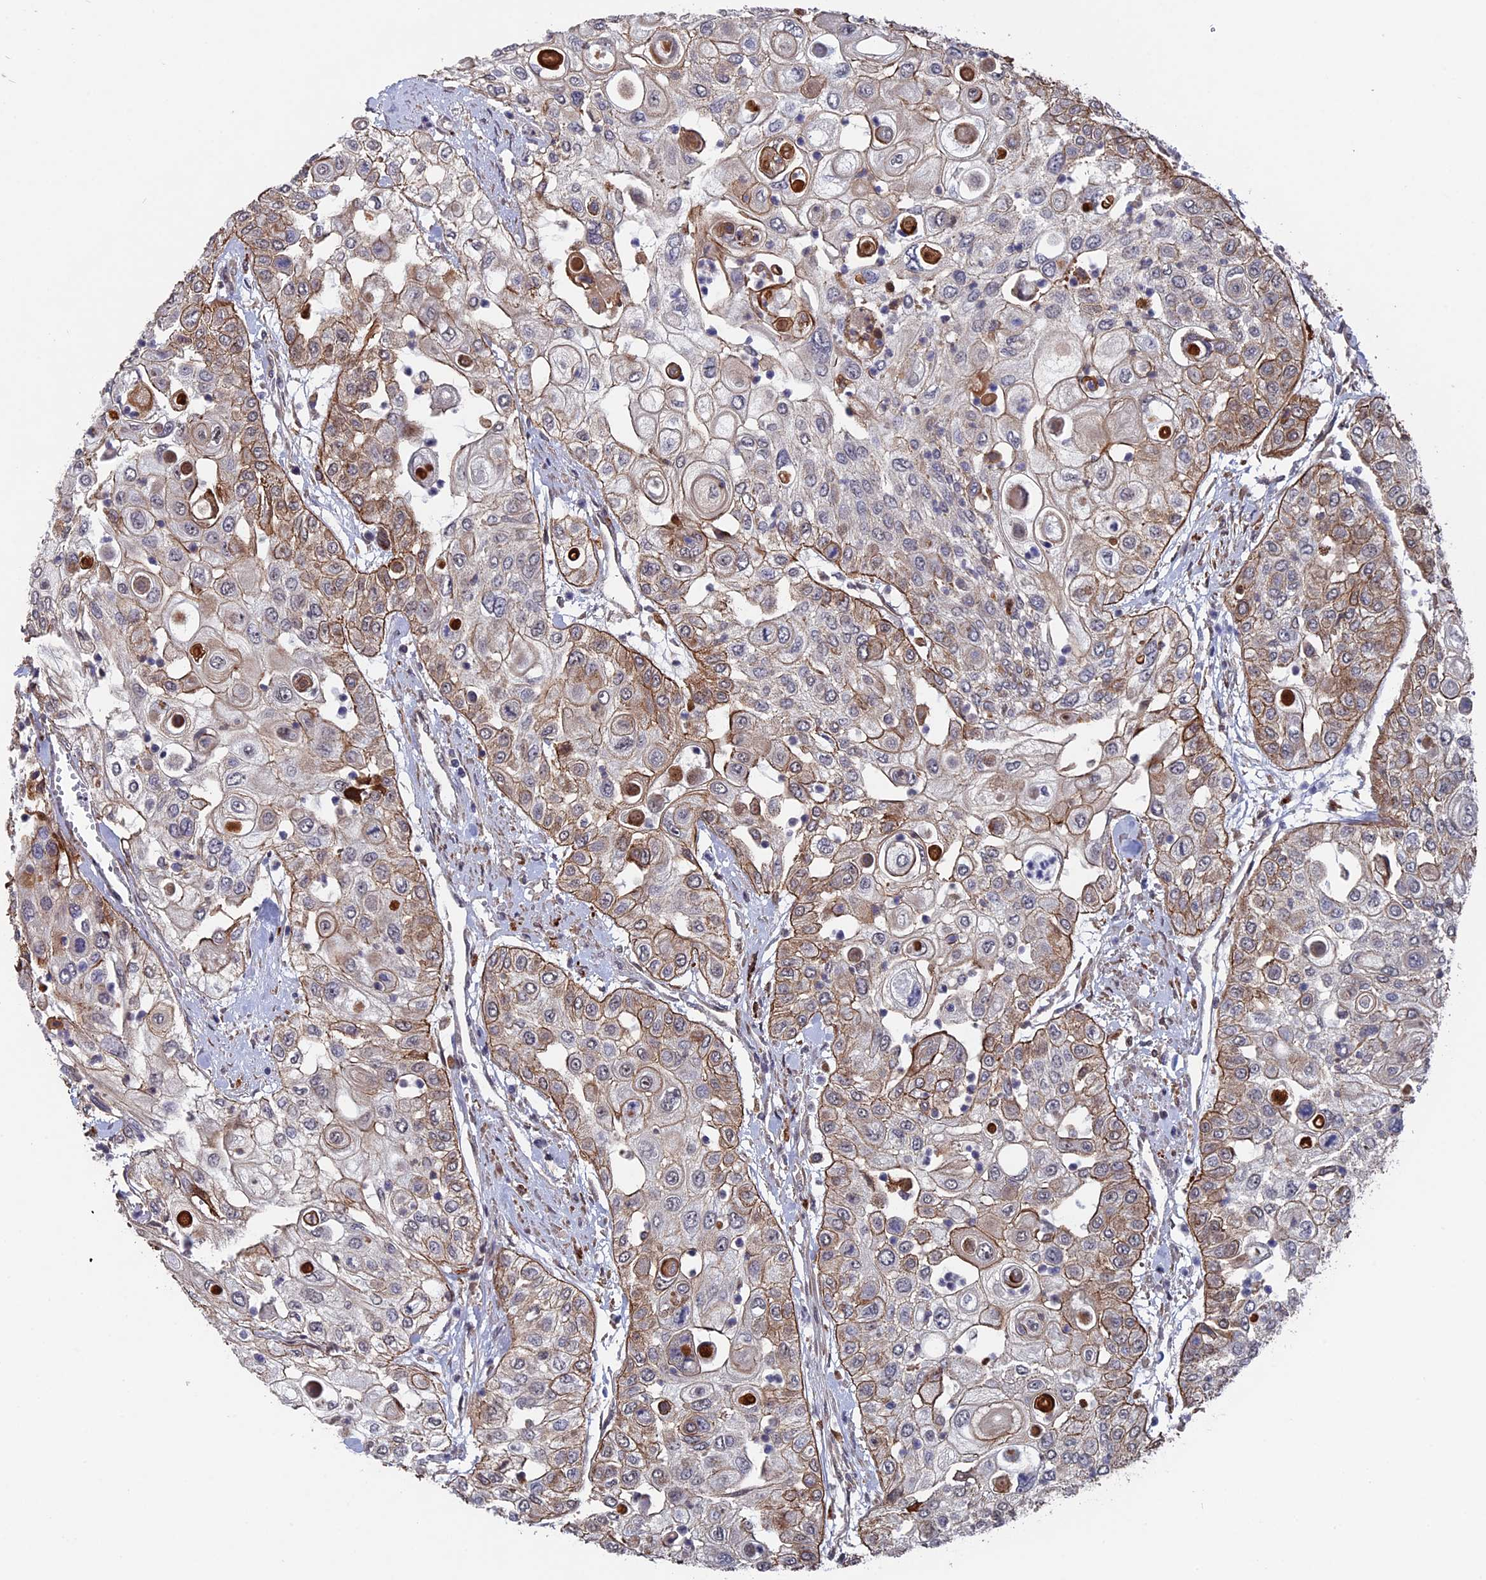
{"staining": {"intensity": "moderate", "quantity": "25%-75%", "location": "cytoplasmic/membranous"}, "tissue": "urothelial cancer", "cell_type": "Tumor cells", "image_type": "cancer", "snomed": [{"axis": "morphology", "description": "Urothelial carcinoma, High grade"}, {"axis": "topography", "description": "Urinary bladder"}], "caption": "Moderate cytoplasmic/membranous positivity is appreciated in approximately 25%-75% of tumor cells in urothelial cancer.", "gene": "NOSIP", "patient": {"sex": "female", "age": 79}}